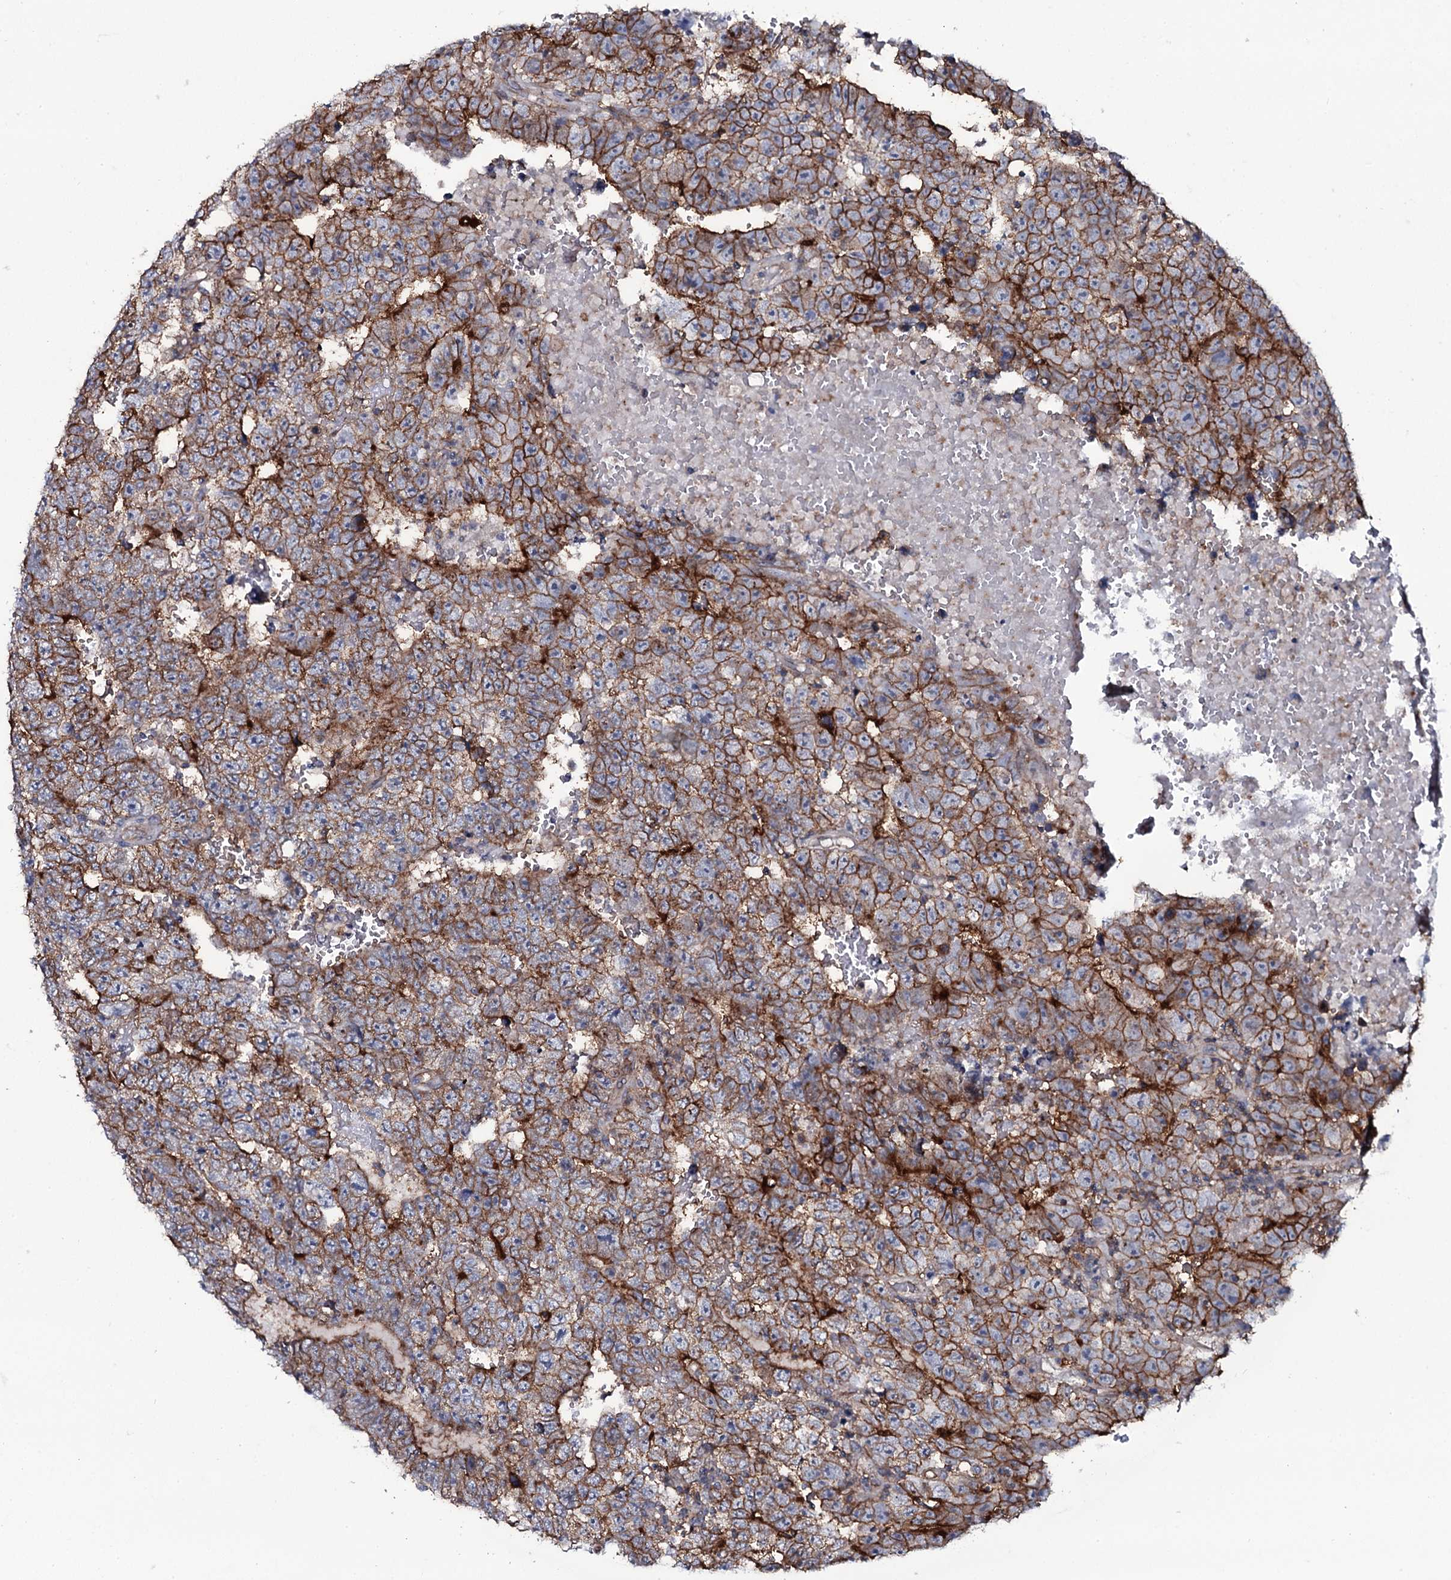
{"staining": {"intensity": "strong", "quantity": ">75%", "location": "cytoplasmic/membranous"}, "tissue": "testis cancer", "cell_type": "Tumor cells", "image_type": "cancer", "snomed": [{"axis": "morphology", "description": "Carcinoma, Embryonal, NOS"}, {"axis": "topography", "description": "Testis"}], "caption": "Tumor cells exhibit high levels of strong cytoplasmic/membranous positivity in approximately >75% of cells in human testis cancer.", "gene": "SNAP23", "patient": {"sex": "male", "age": 25}}